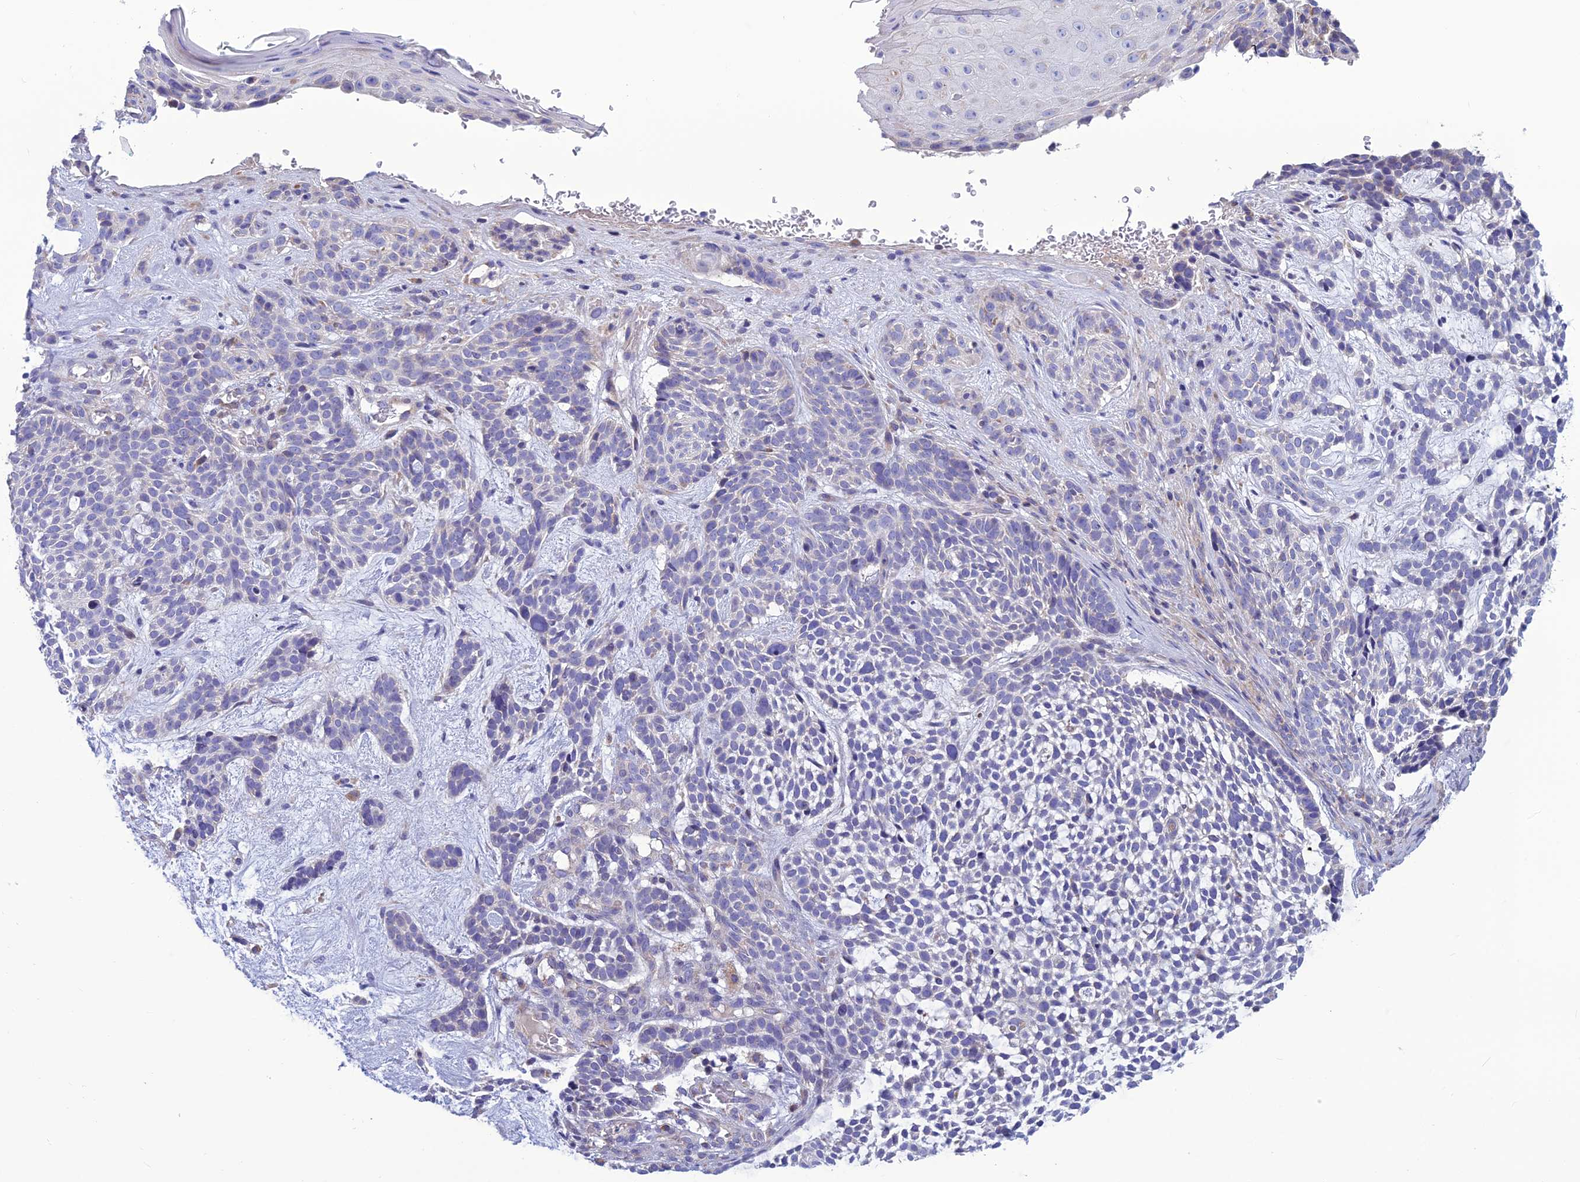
{"staining": {"intensity": "negative", "quantity": "none", "location": "none"}, "tissue": "skin cancer", "cell_type": "Tumor cells", "image_type": "cancer", "snomed": [{"axis": "morphology", "description": "Basal cell carcinoma"}, {"axis": "topography", "description": "Skin"}], "caption": "Protein analysis of skin cancer reveals no significant positivity in tumor cells.", "gene": "BHMT2", "patient": {"sex": "male", "age": 71}}